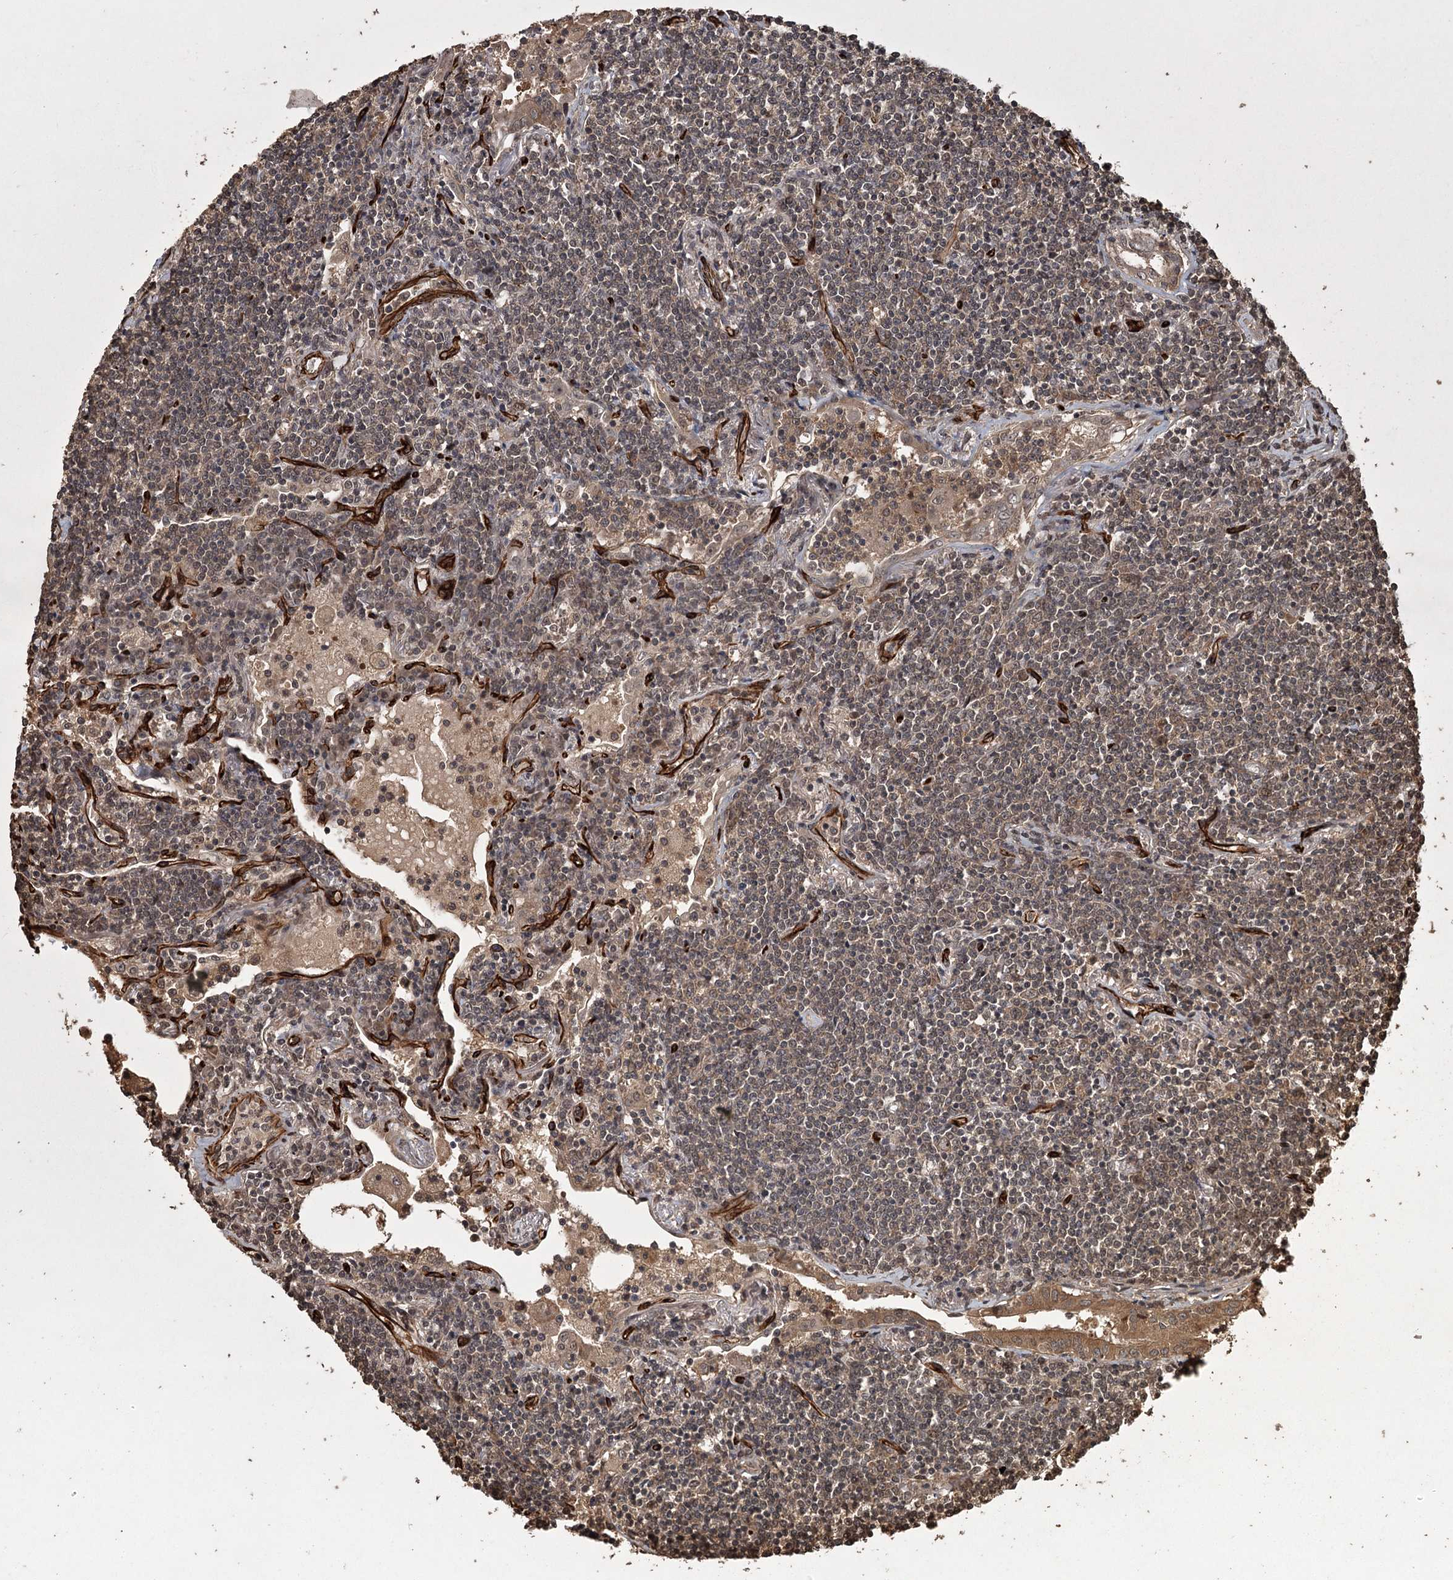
{"staining": {"intensity": "weak", "quantity": "<25%", "location": "cytoplasmic/membranous"}, "tissue": "lymphoma", "cell_type": "Tumor cells", "image_type": "cancer", "snomed": [{"axis": "morphology", "description": "Malignant lymphoma, non-Hodgkin's type, Low grade"}, {"axis": "topography", "description": "Lung"}], "caption": "An immunohistochemistry histopathology image of lymphoma is shown. There is no staining in tumor cells of lymphoma.", "gene": "RPAP3", "patient": {"sex": "female", "age": 71}}